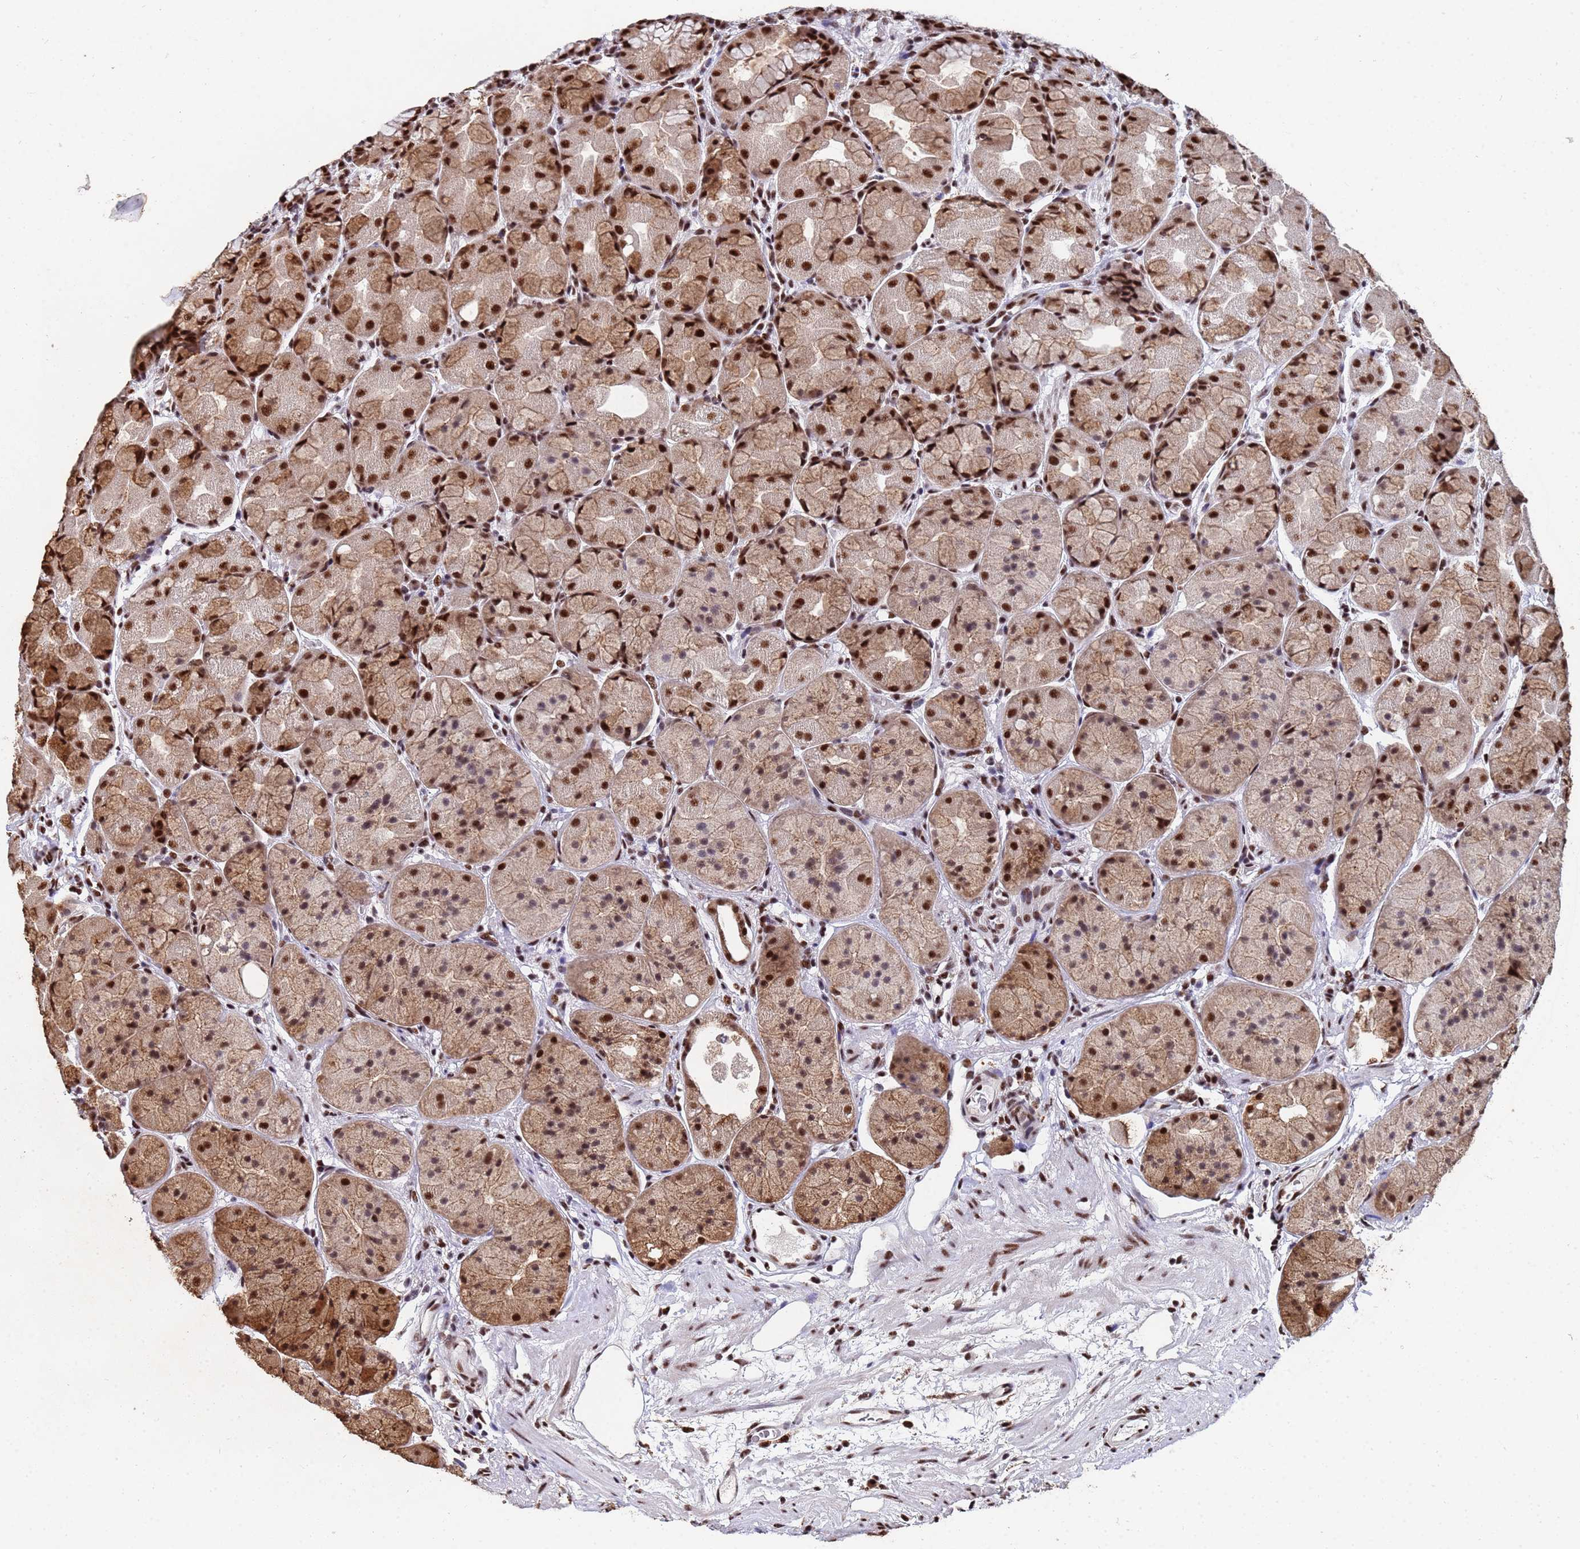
{"staining": {"intensity": "strong", "quantity": ">75%", "location": "cytoplasmic/membranous,nuclear"}, "tissue": "stomach", "cell_type": "Glandular cells", "image_type": "normal", "snomed": [{"axis": "morphology", "description": "Normal tissue, NOS"}, {"axis": "topography", "description": "Stomach"}], "caption": "Approximately >75% of glandular cells in unremarkable stomach display strong cytoplasmic/membranous,nuclear protein positivity as visualized by brown immunohistochemical staining.", "gene": "SF3B2", "patient": {"sex": "male", "age": 57}}